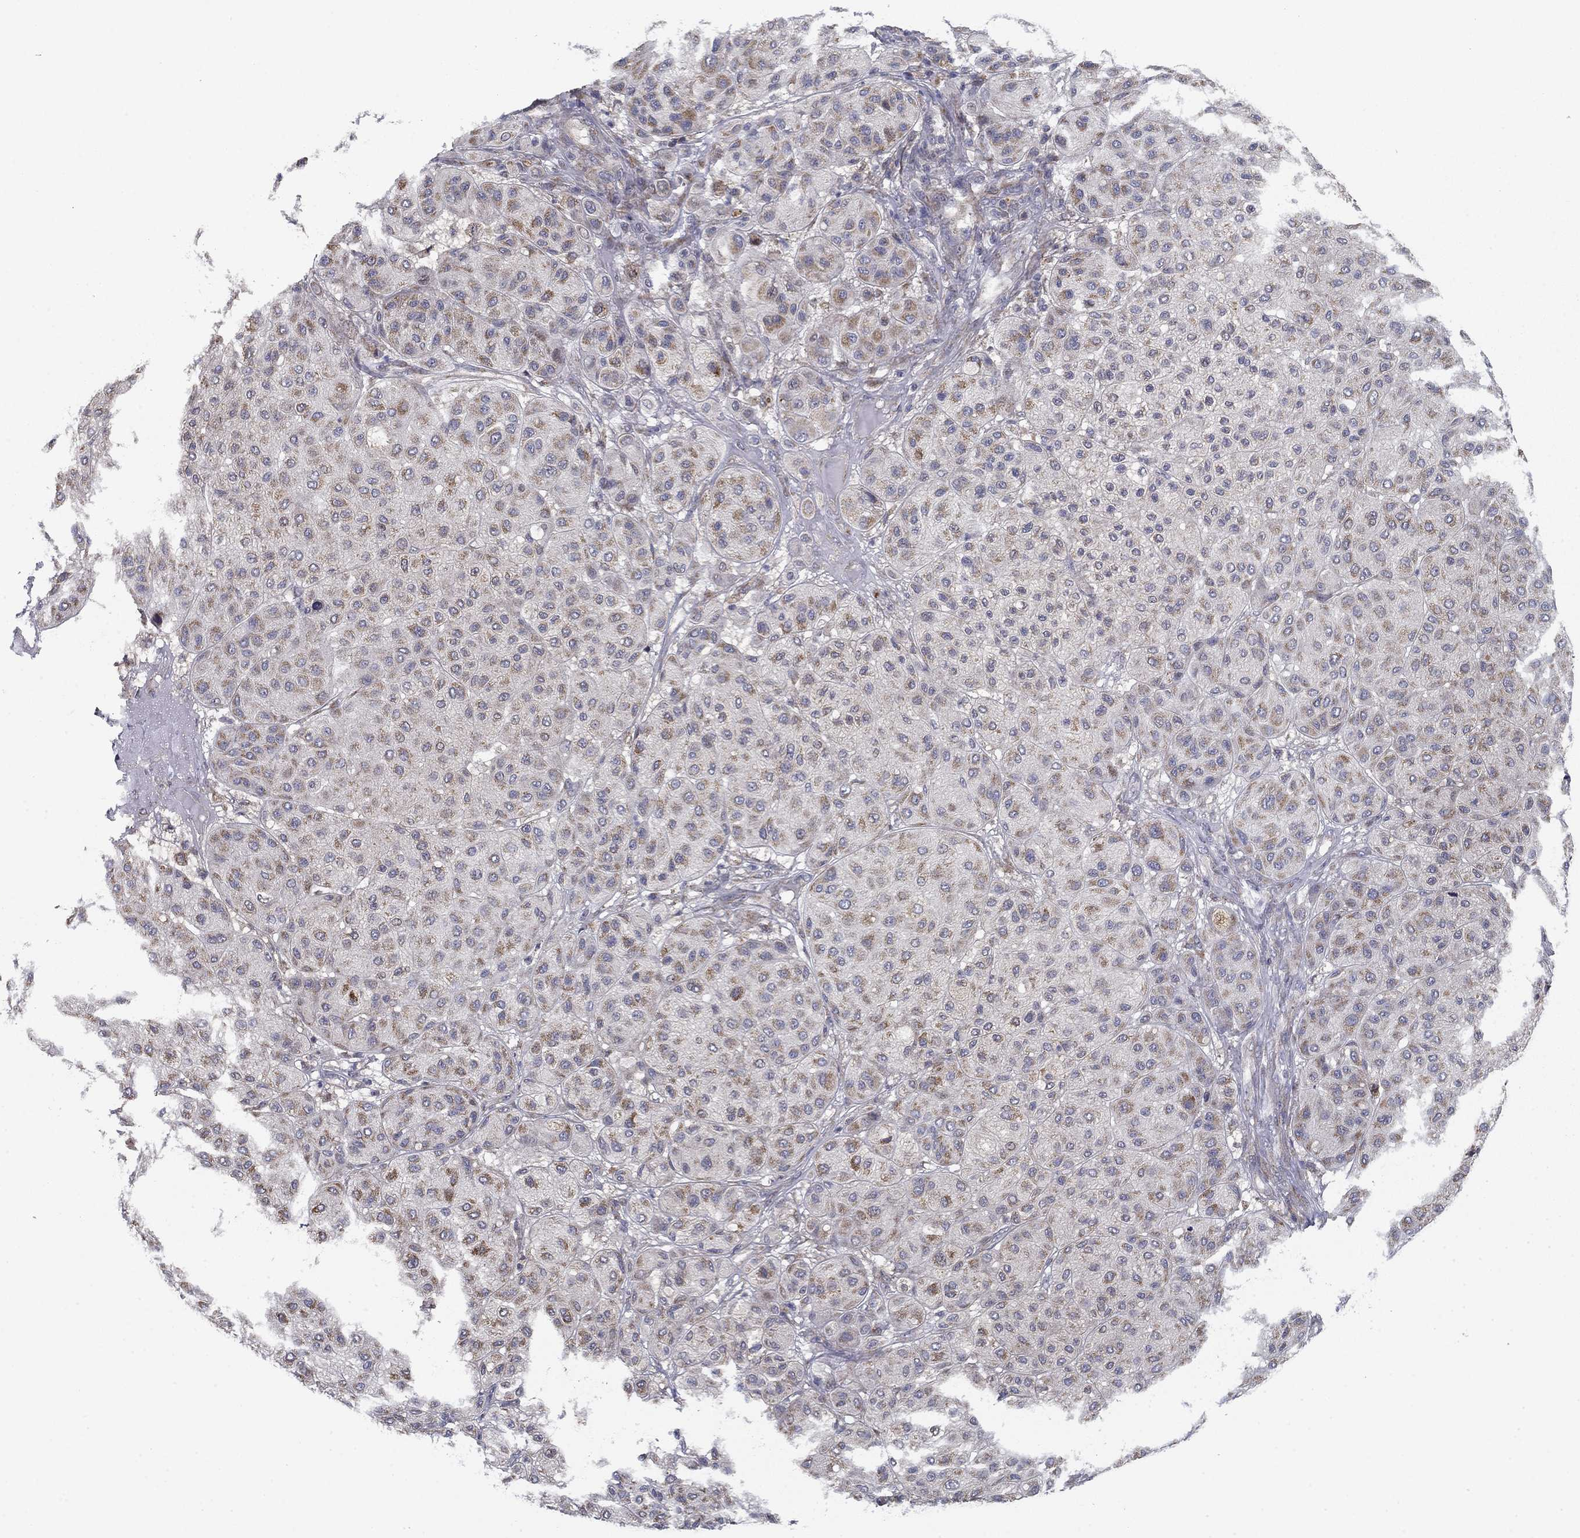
{"staining": {"intensity": "moderate", "quantity": ">75%", "location": "cytoplasmic/membranous"}, "tissue": "melanoma", "cell_type": "Tumor cells", "image_type": "cancer", "snomed": [{"axis": "morphology", "description": "Malignant melanoma, Metastatic site"}, {"axis": "topography", "description": "Smooth muscle"}], "caption": "Immunohistochemical staining of melanoma demonstrates medium levels of moderate cytoplasmic/membranous protein expression in approximately >75% of tumor cells.", "gene": "MMAA", "patient": {"sex": "male", "age": 41}}